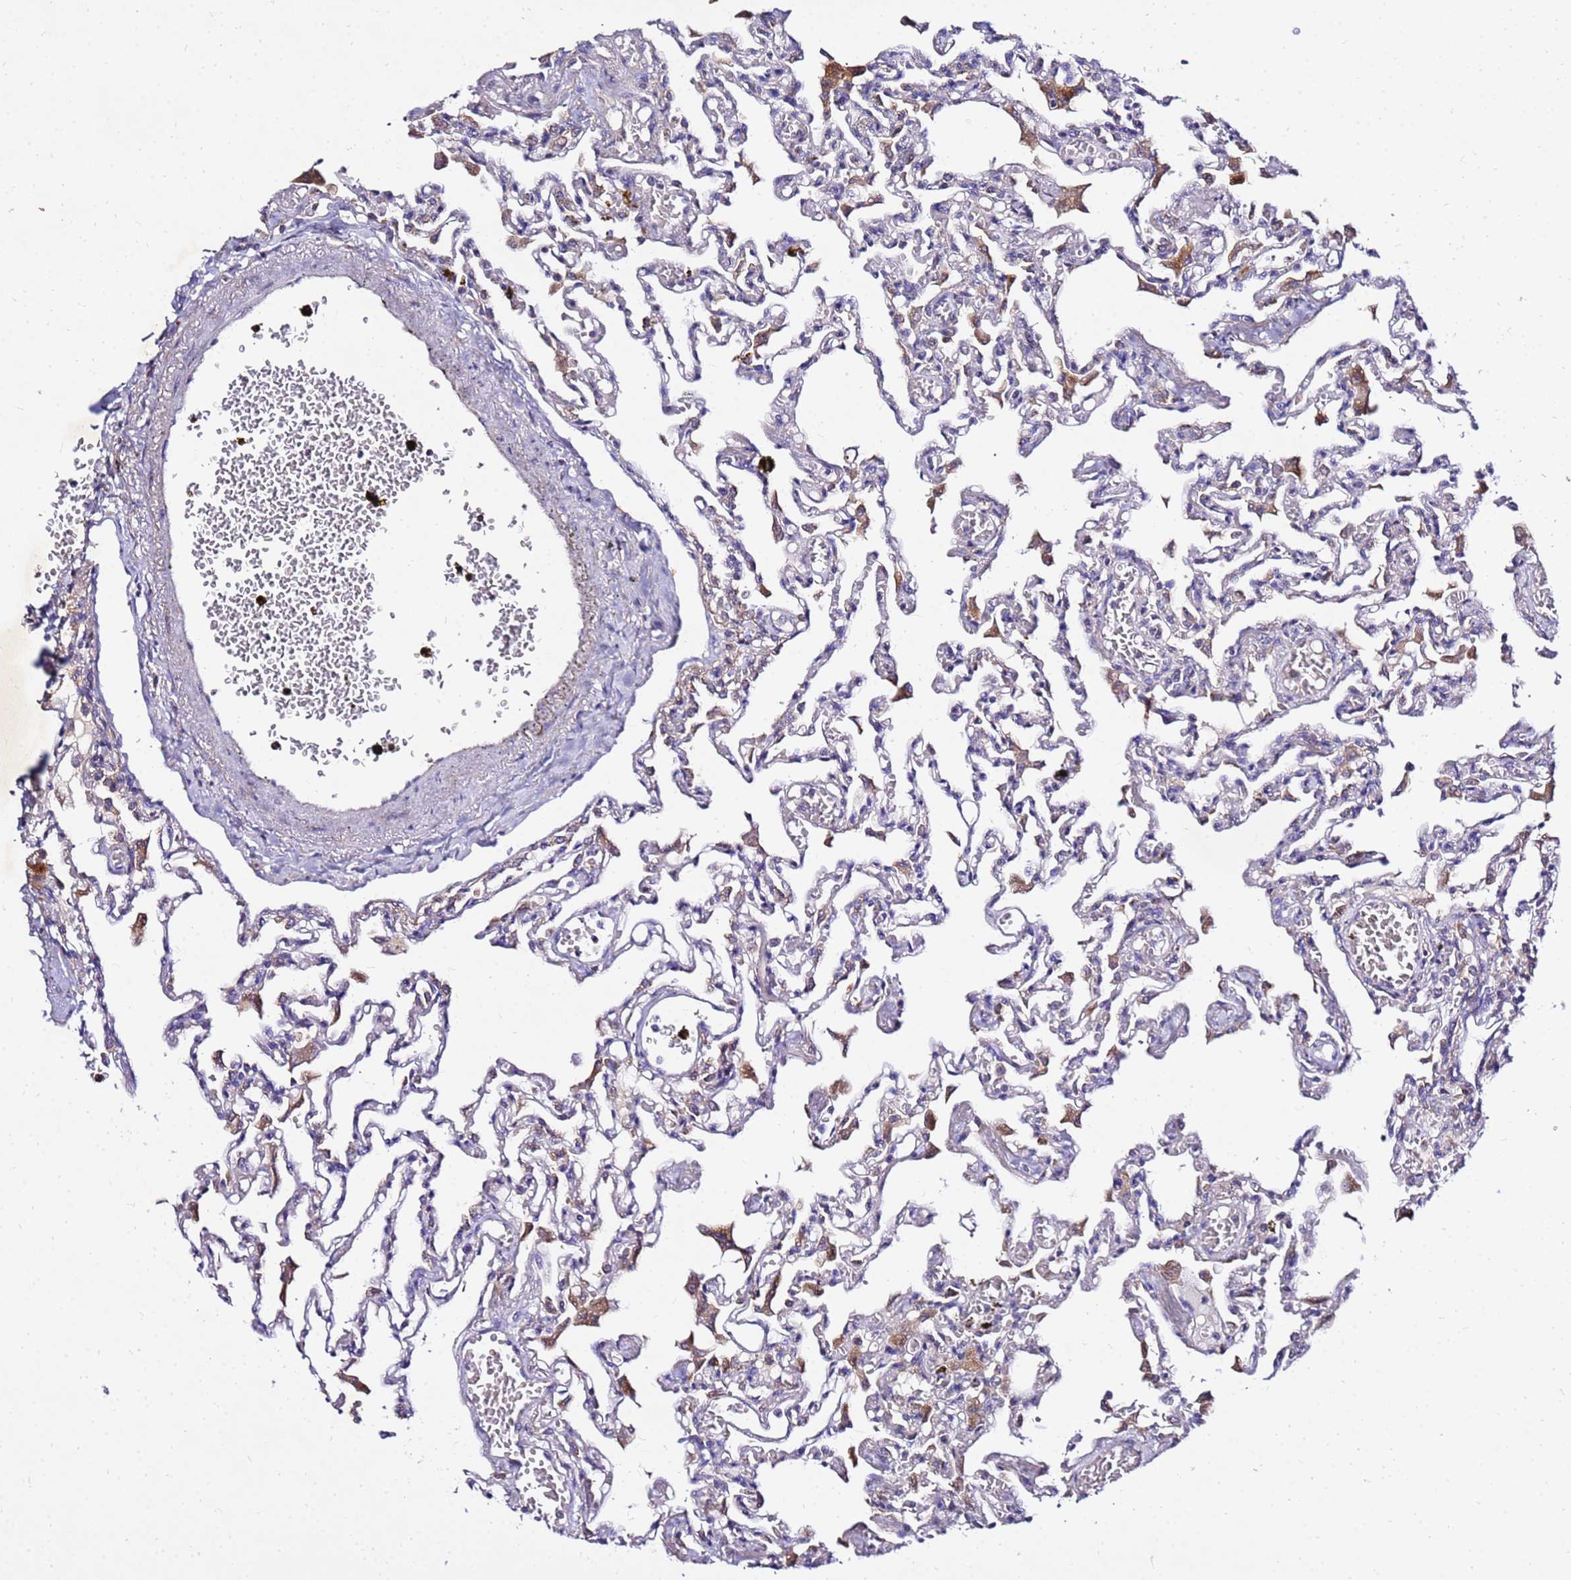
{"staining": {"intensity": "weak", "quantity": "<25%", "location": "cytoplasmic/membranous"}, "tissue": "lung", "cell_type": "Alveolar cells", "image_type": "normal", "snomed": [{"axis": "morphology", "description": "Normal tissue, NOS"}, {"axis": "topography", "description": "Bronchus"}, {"axis": "topography", "description": "Lung"}], "caption": "DAB immunohistochemical staining of benign human lung reveals no significant positivity in alveolar cells.", "gene": "COX14", "patient": {"sex": "female", "age": 49}}